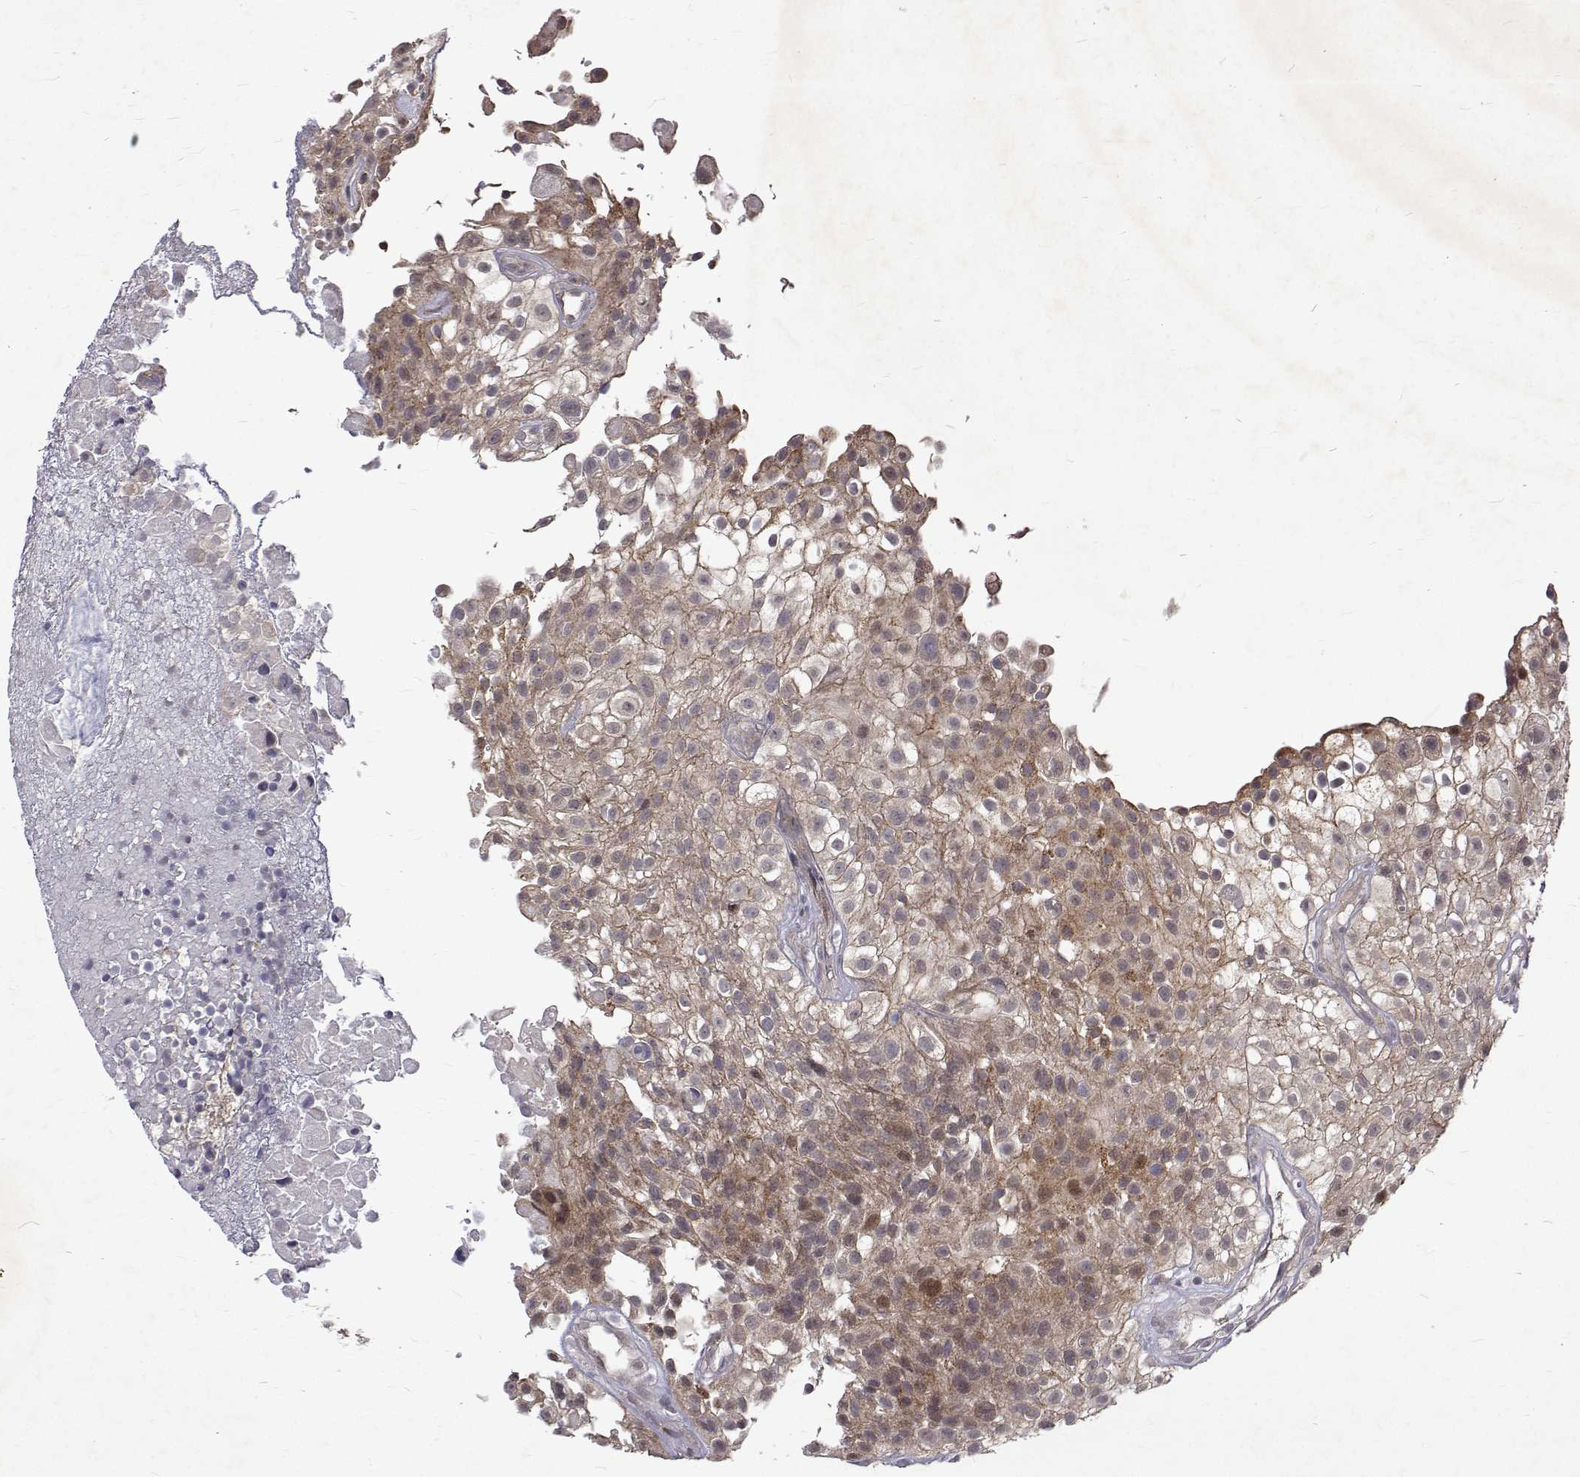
{"staining": {"intensity": "moderate", "quantity": ">75%", "location": "cytoplasmic/membranous"}, "tissue": "urothelial cancer", "cell_type": "Tumor cells", "image_type": "cancer", "snomed": [{"axis": "morphology", "description": "Urothelial carcinoma, High grade"}, {"axis": "topography", "description": "Urinary bladder"}], "caption": "Urothelial cancer stained with a brown dye reveals moderate cytoplasmic/membranous positive staining in approximately >75% of tumor cells.", "gene": "ALKBH8", "patient": {"sex": "male", "age": 56}}